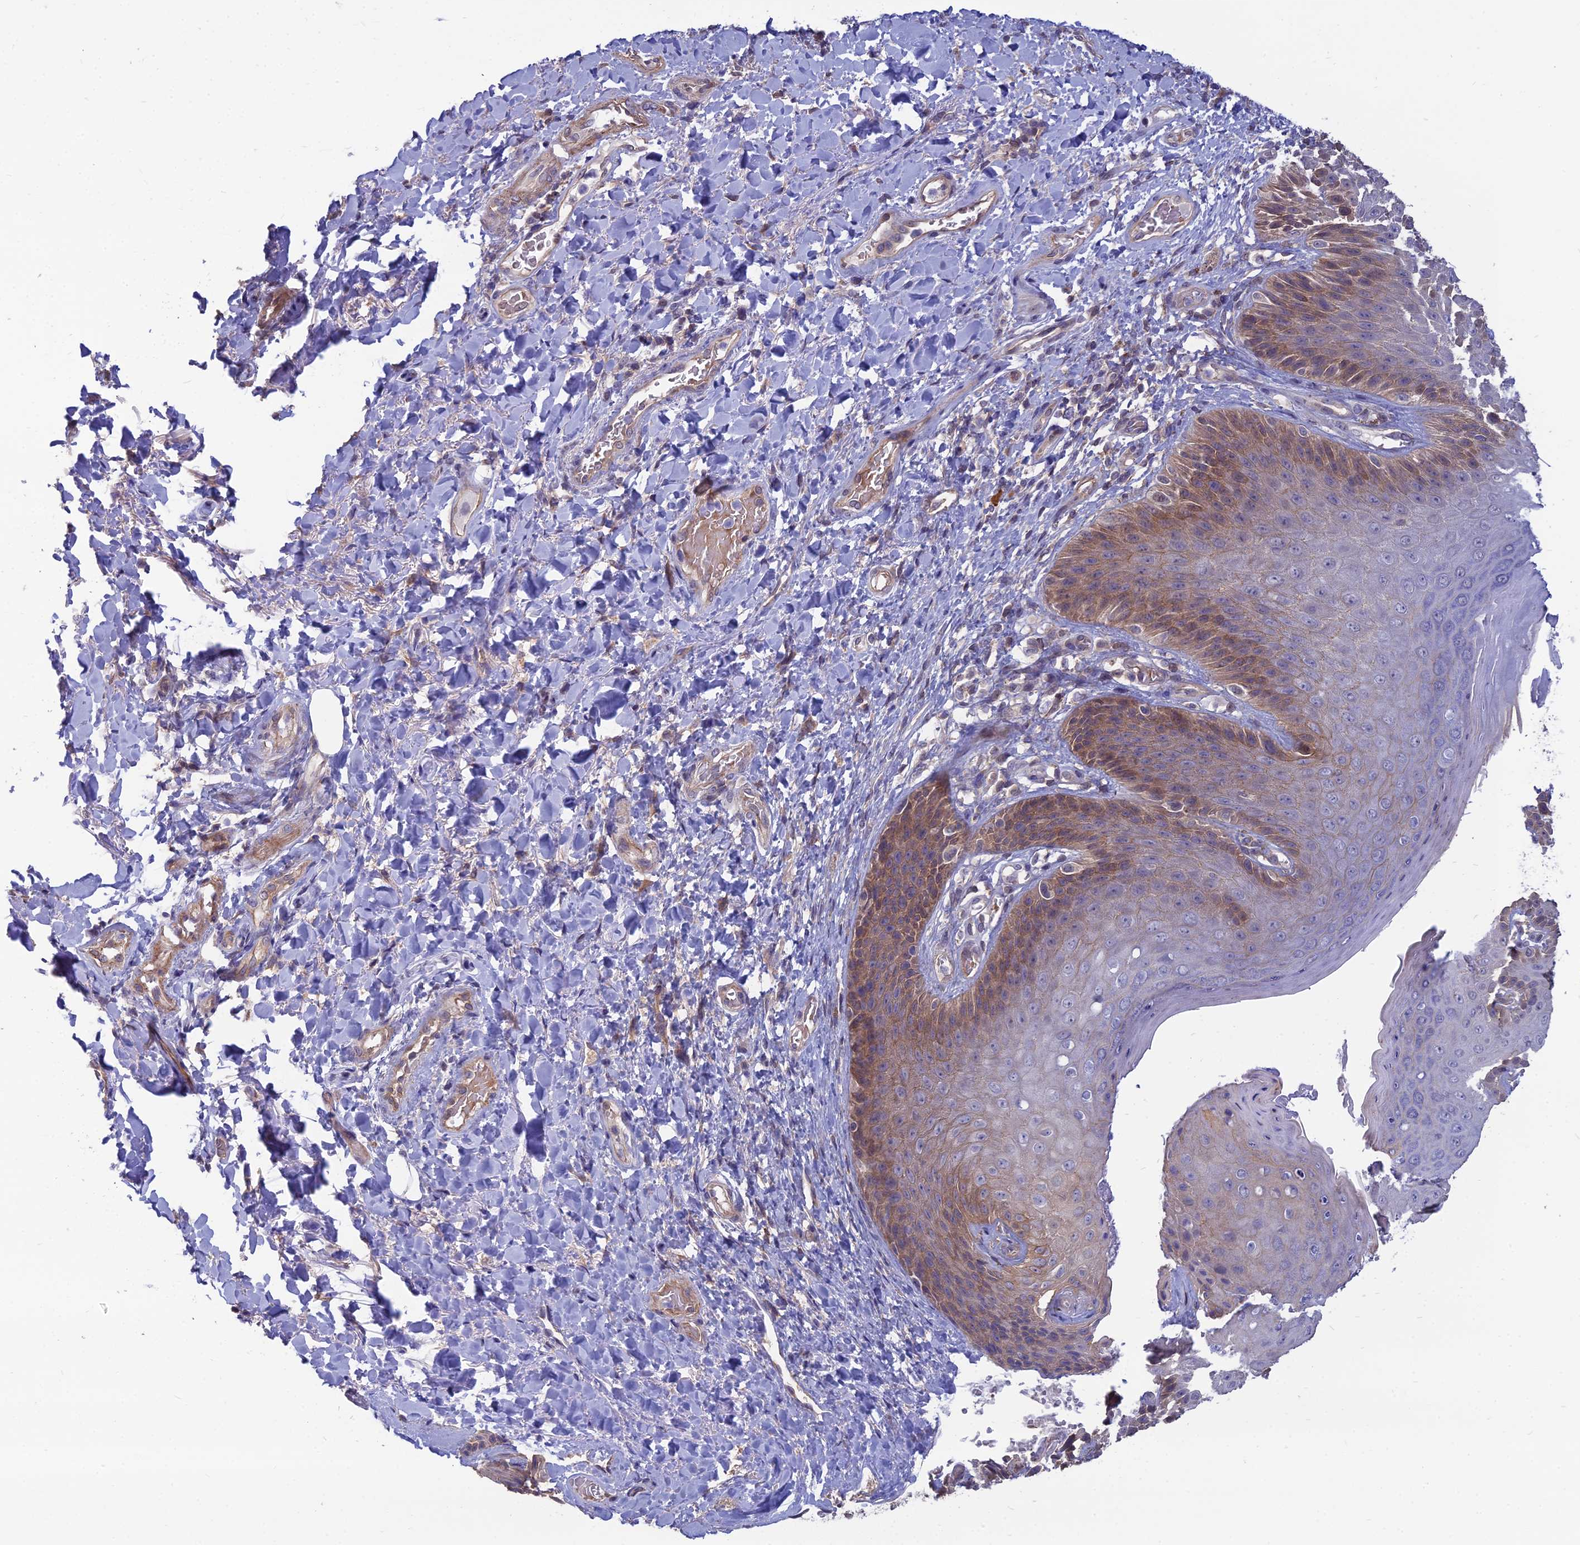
{"staining": {"intensity": "moderate", "quantity": "25%-75%", "location": "cytoplasmic/membranous"}, "tissue": "skin", "cell_type": "Epidermal cells", "image_type": "normal", "snomed": [{"axis": "morphology", "description": "Normal tissue, NOS"}, {"axis": "topography", "description": "Anal"}], "caption": "Immunohistochemistry (IHC) (DAB (3,3'-diaminobenzidine)) staining of benign human skin reveals moderate cytoplasmic/membranous protein expression in approximately 25%-75% of epidermal cells.", "gene": "OPA3", "patient": {"sex": "female", "age": 89}}